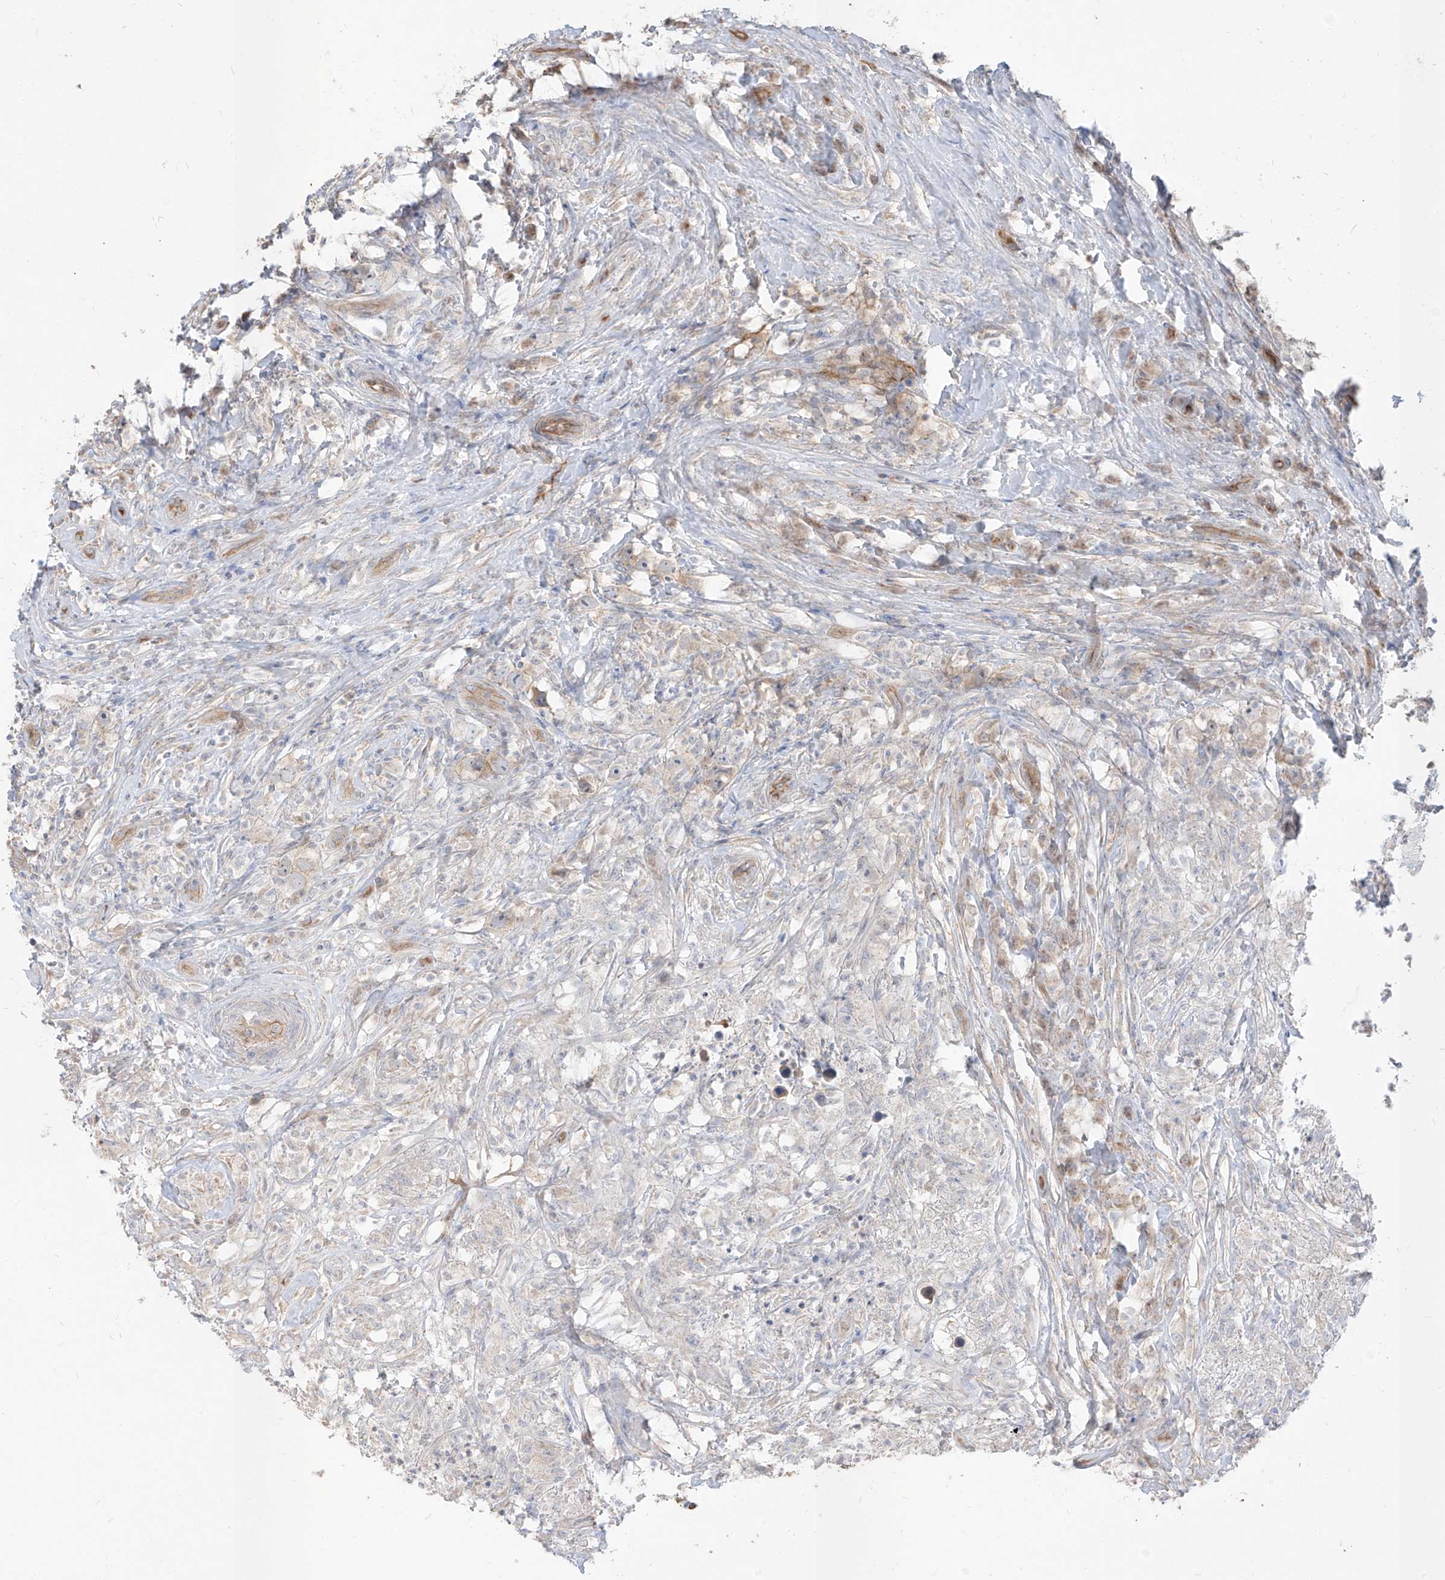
{"staining": {"intensity": "negative", "quantity": "none", "location": "none"}, "tissue": "testis cancer", "cell_type": "Tumor cells", "image_type": "cancer", "snomed": [{"axis": "morphology", "description": "Seminoma, NOS"}, {"axis": "topography", "description": "Testis"}], "caption": "Tumor cells show no significant expression in seminoma (testis).", "gene": "EPHX4", "patient": {"sex": "male", "age": 49}}